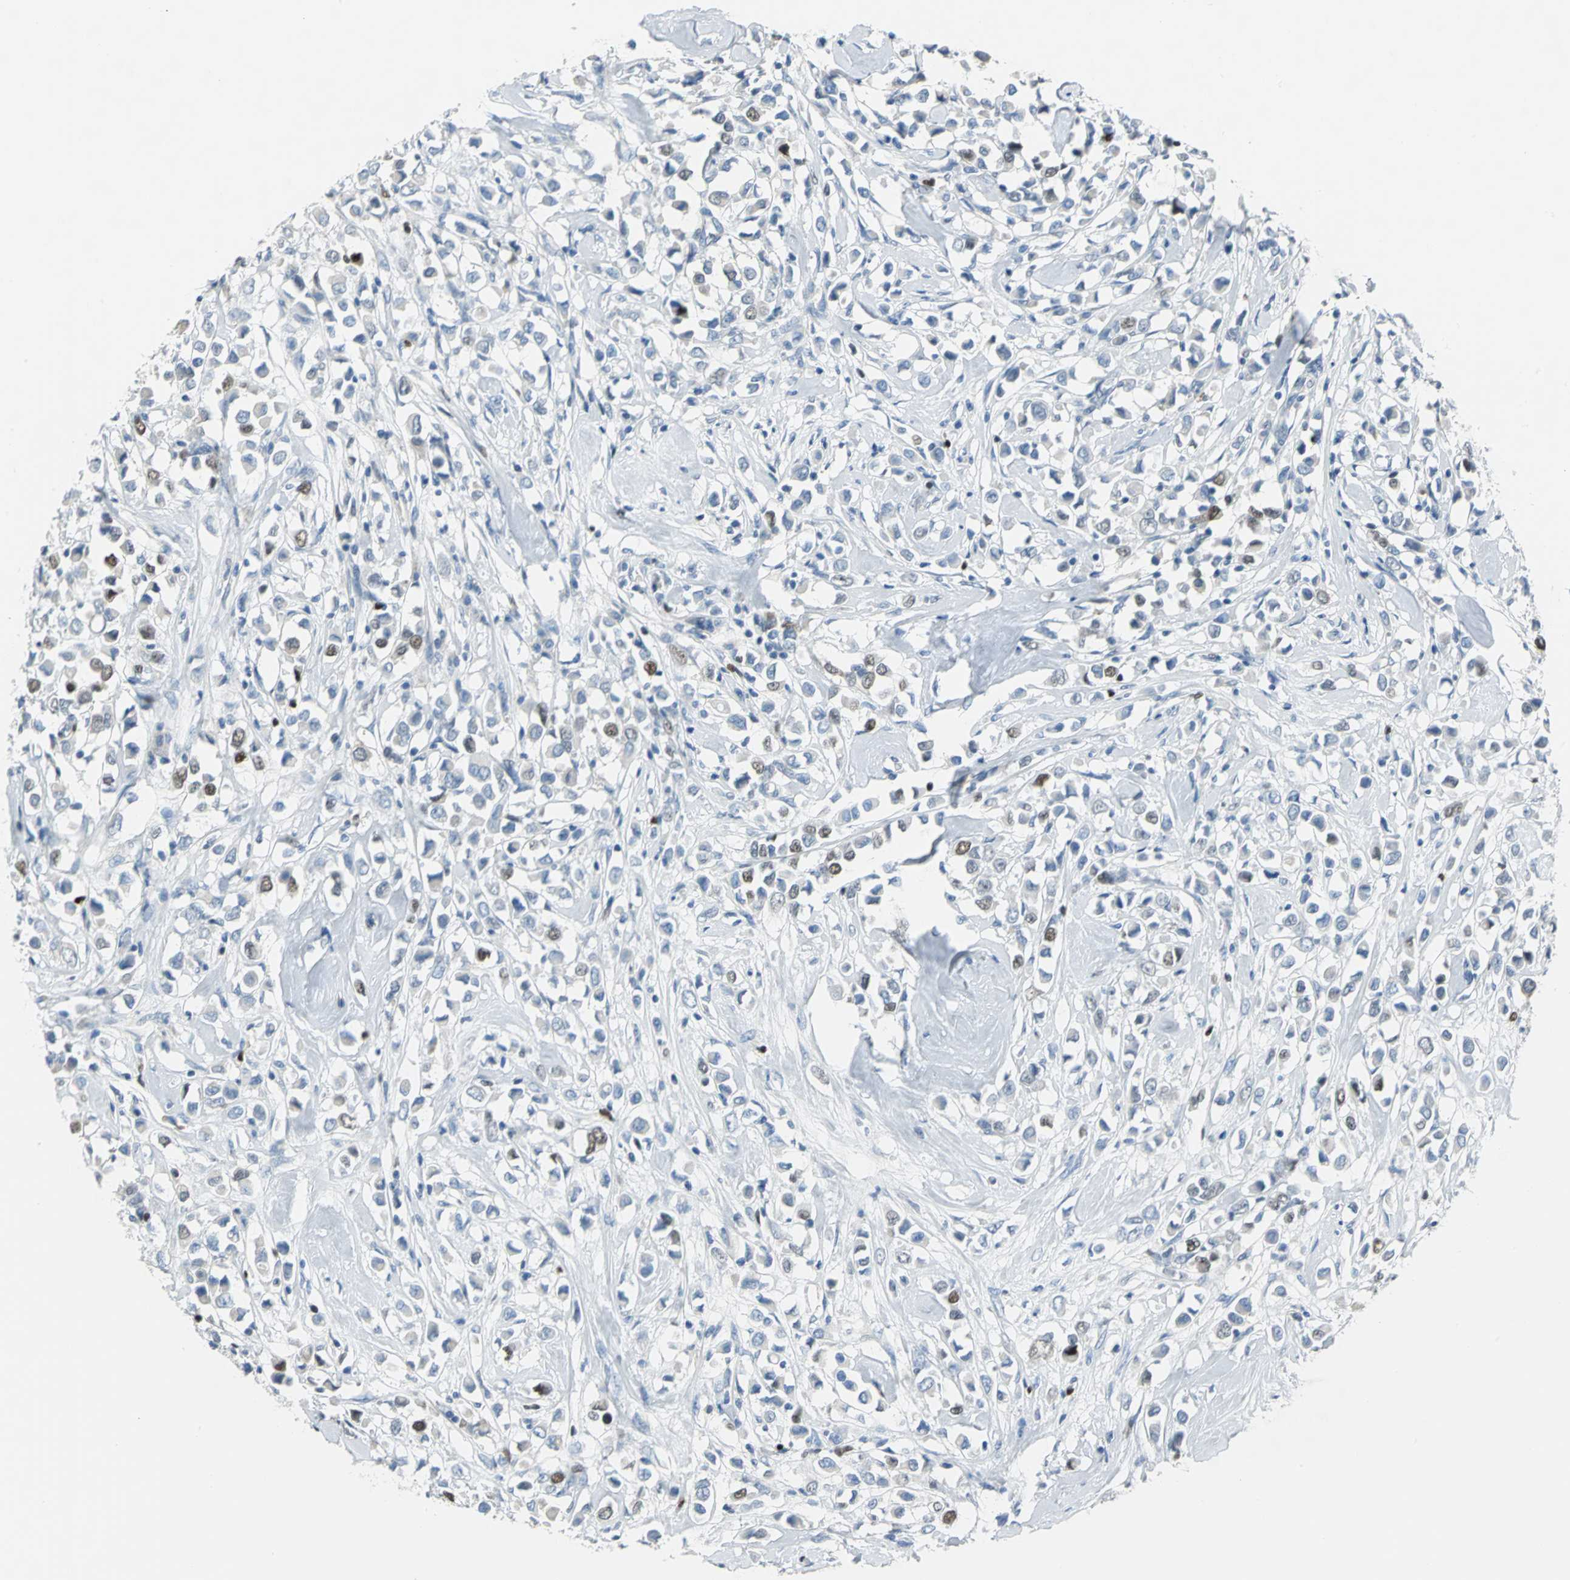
{"staining": {"intensity": "moderate", "quantity": "<25%", "location": "nuclear"}, "tissue": "breast cancer", "cell_type": "Tumor cells", "image_type": "cancer", "snomed": [{"axis": "morphology", "description": "Duct carcinoma"}, {"axis": "topography", "description": "Breast"}], "caption": "Tumor cells exhibit moderate nuclear positivity in about <25% of cells in breast invasive ductal carcinoma.", "gene": "MCM3", "patient": {"sex": "female", "age": 61}}